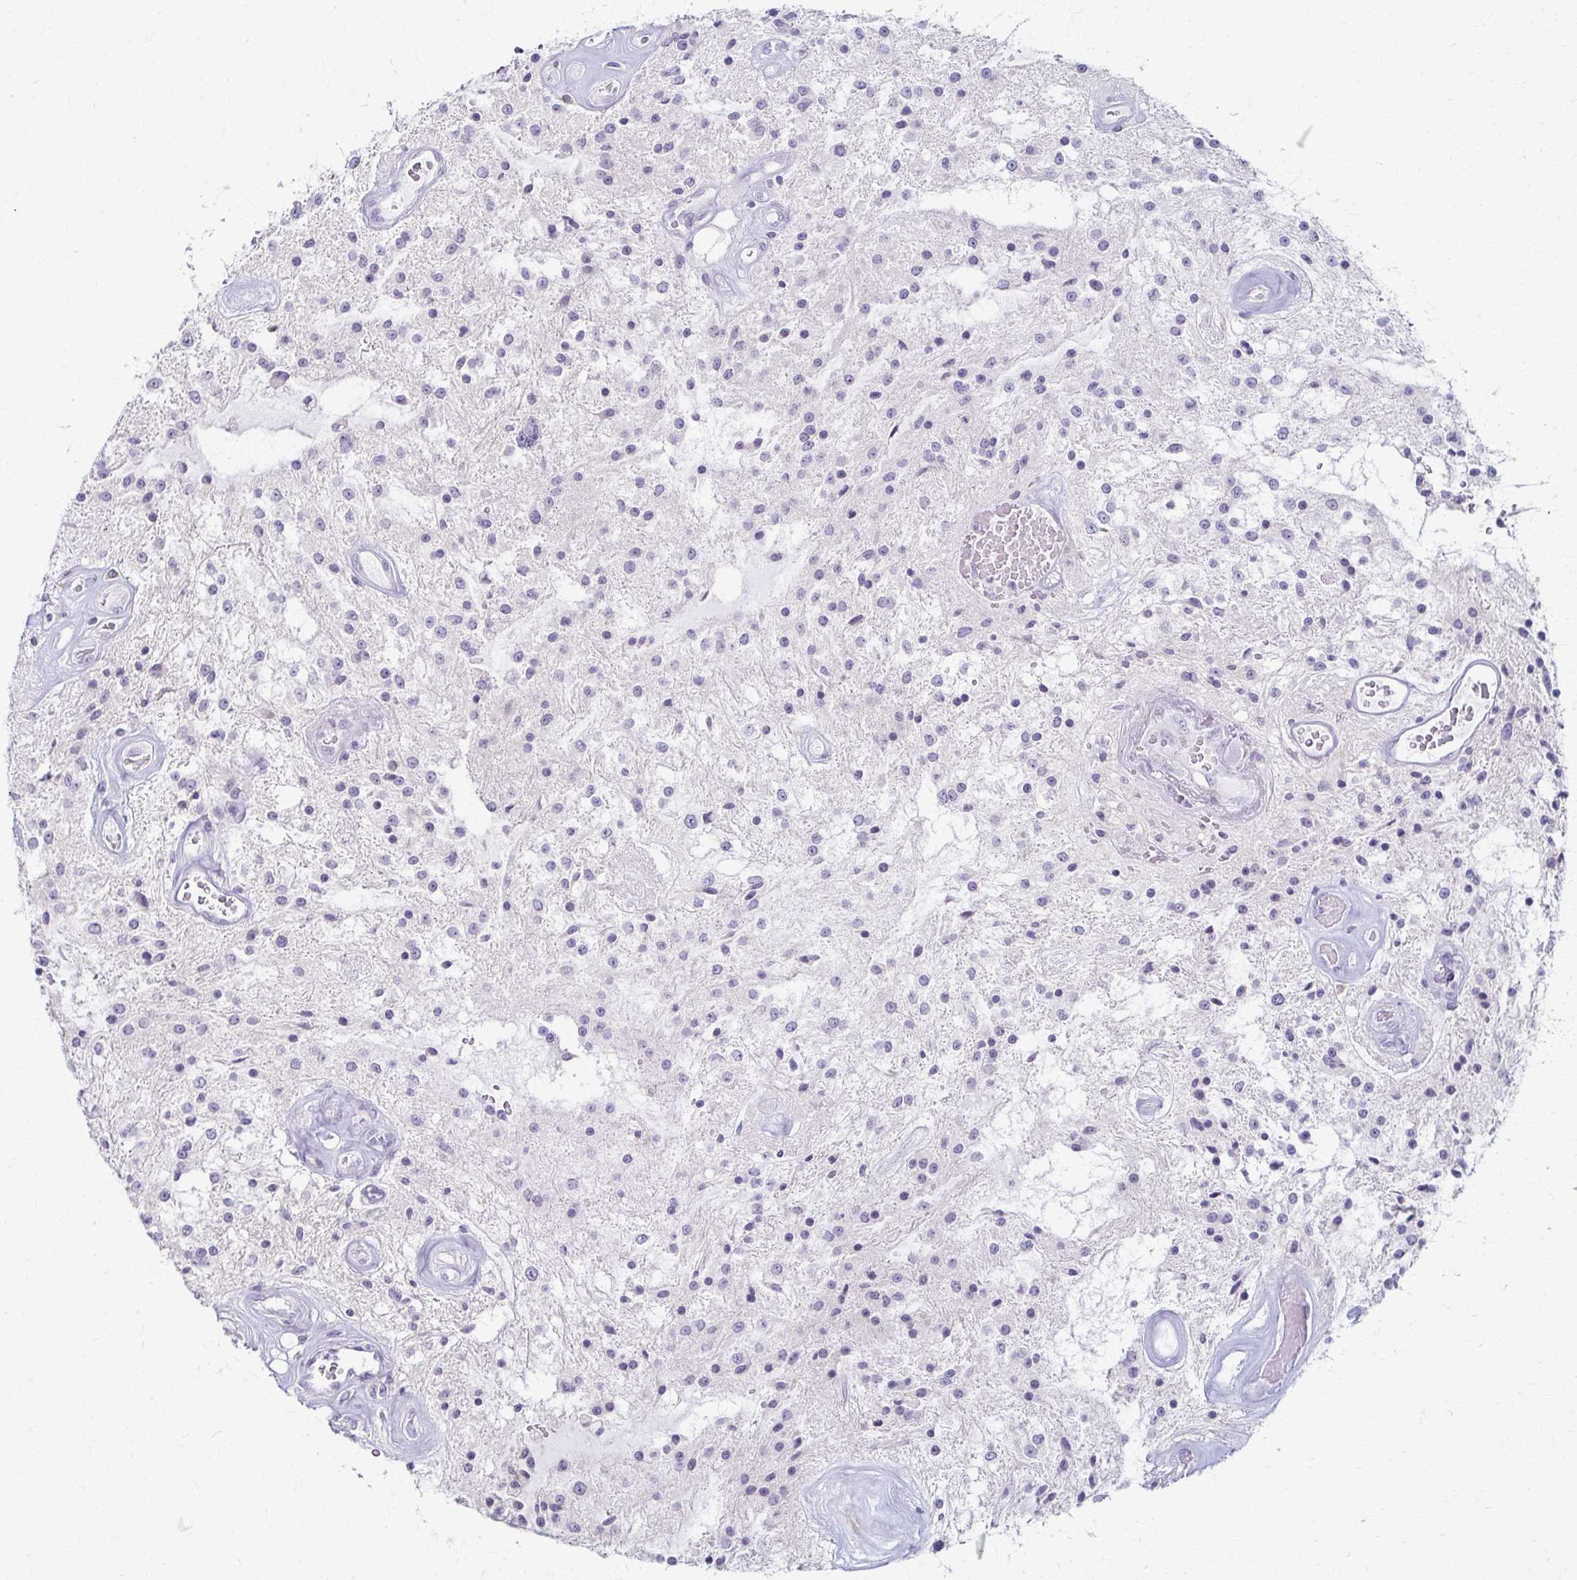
{"staining": {"intensity": "negative", "quantity": "none", "location": "none"}, "tissue": "glioma", "cell_type": "Tumor cells", "image_type": "cancer", "snomed": [{"axis": "morphology", "description": "Glioma, malignant, Low grade"}, {"axis": "topography", "description": "Cerebellum"}], "caption": "Immunohistochemistry (IHC) histopathology image of neoplastic tissue: human malignant low-grade glioma stained with DAB displays no significant protein positivity in tumor cells. (Immunohistochemistry (IHC), brightfield microscopy, high magnification).", "gene": "FCGR2B", "patient": {"sex": "female", "age": 14}}